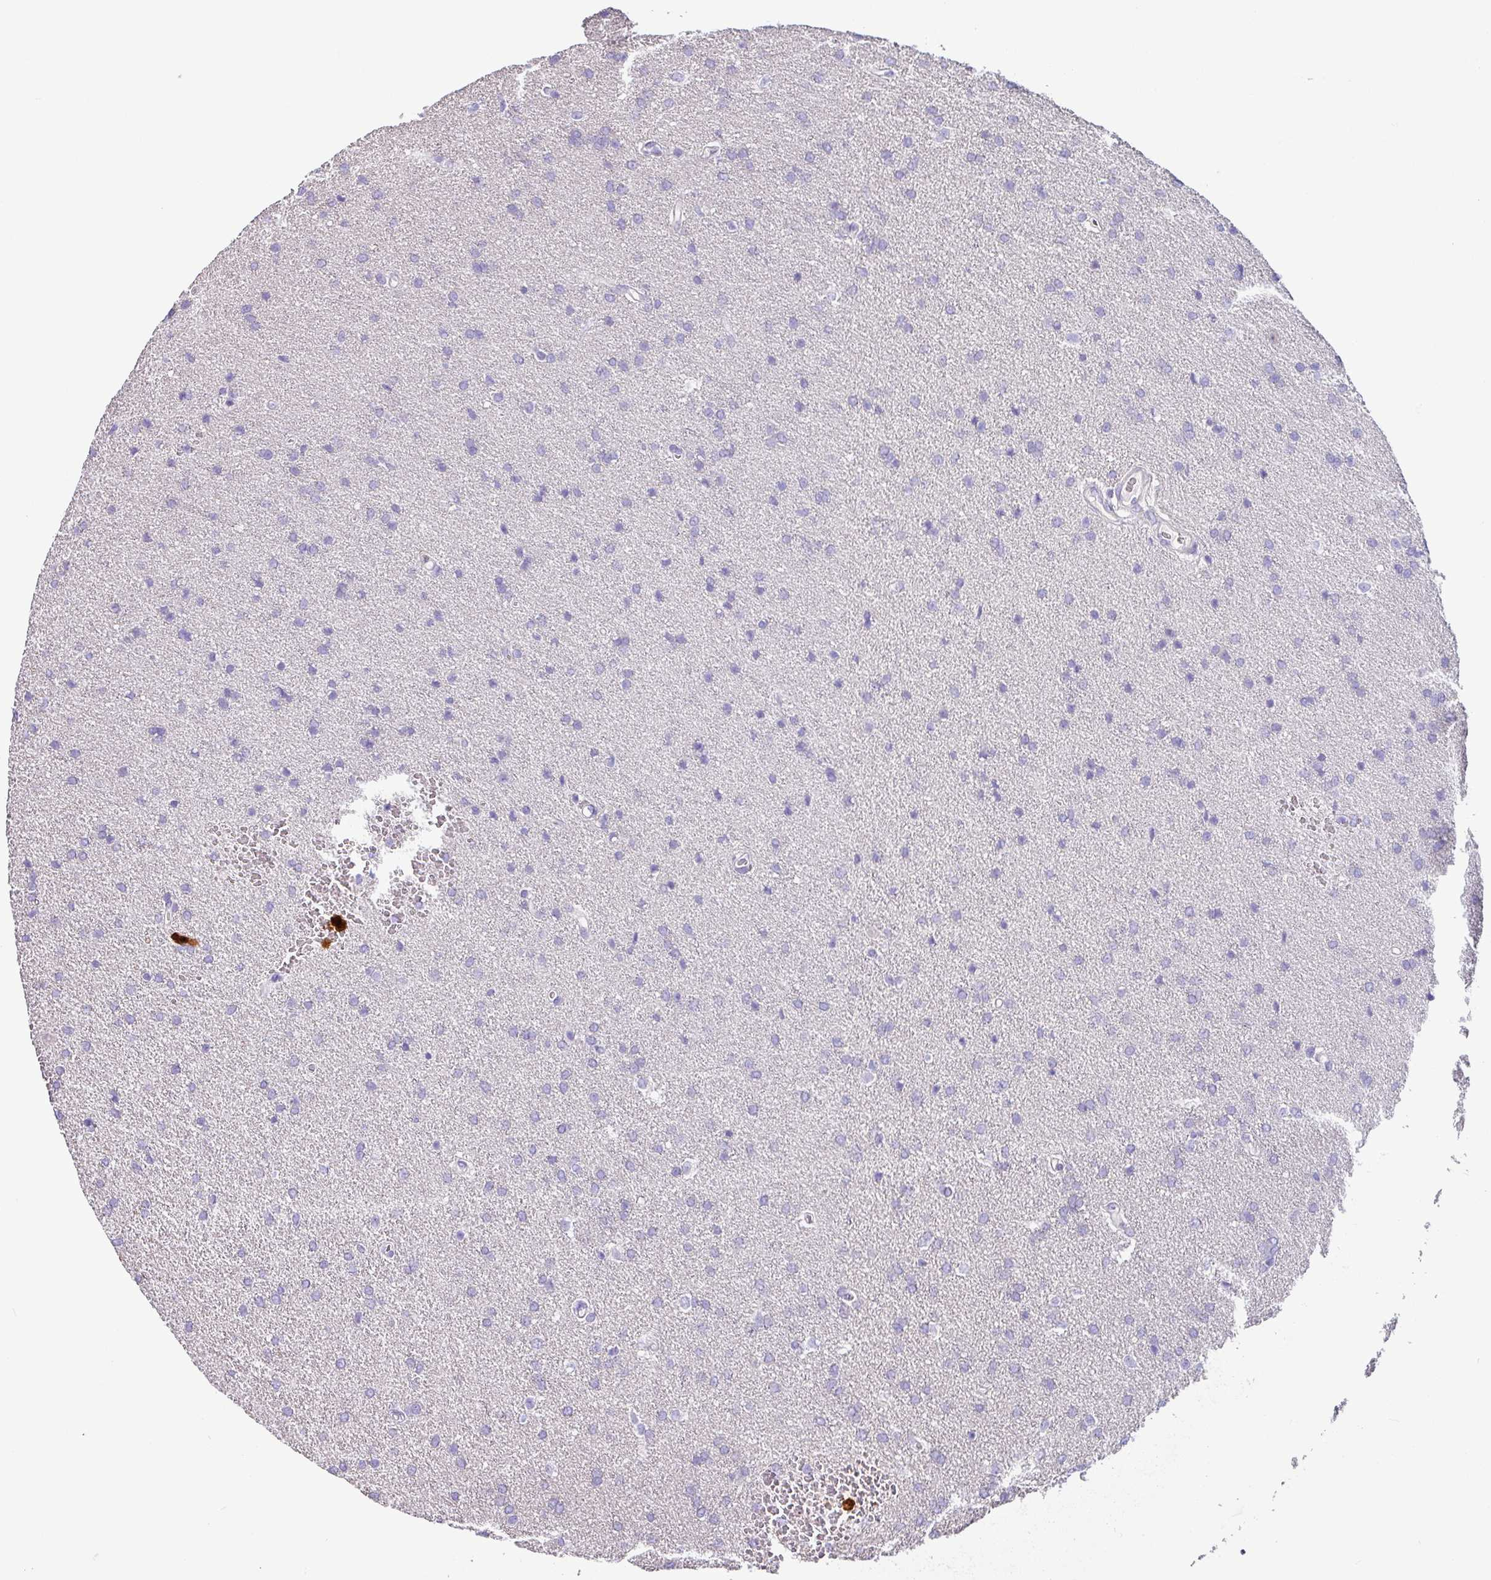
{"staining": {"intensity": "negative", "quantity": "none", "location": "none"}, "tissue": "glioma", "cell_type": "Tumor cells", "image_type": "cancer", "snomed": [{"axis": "morphology", "description": "Glioma, malignant, Low grade"}, {"axis": "topography", "description": "Brain"}], "caption": "DAB (3,3'-diaminobenzidine) immunohistochemical staining of human glioma exhibits no significant positivity in tumor cells.", "gene": "SH2D3C", "patient": {"sex": "female", "age": 34}}